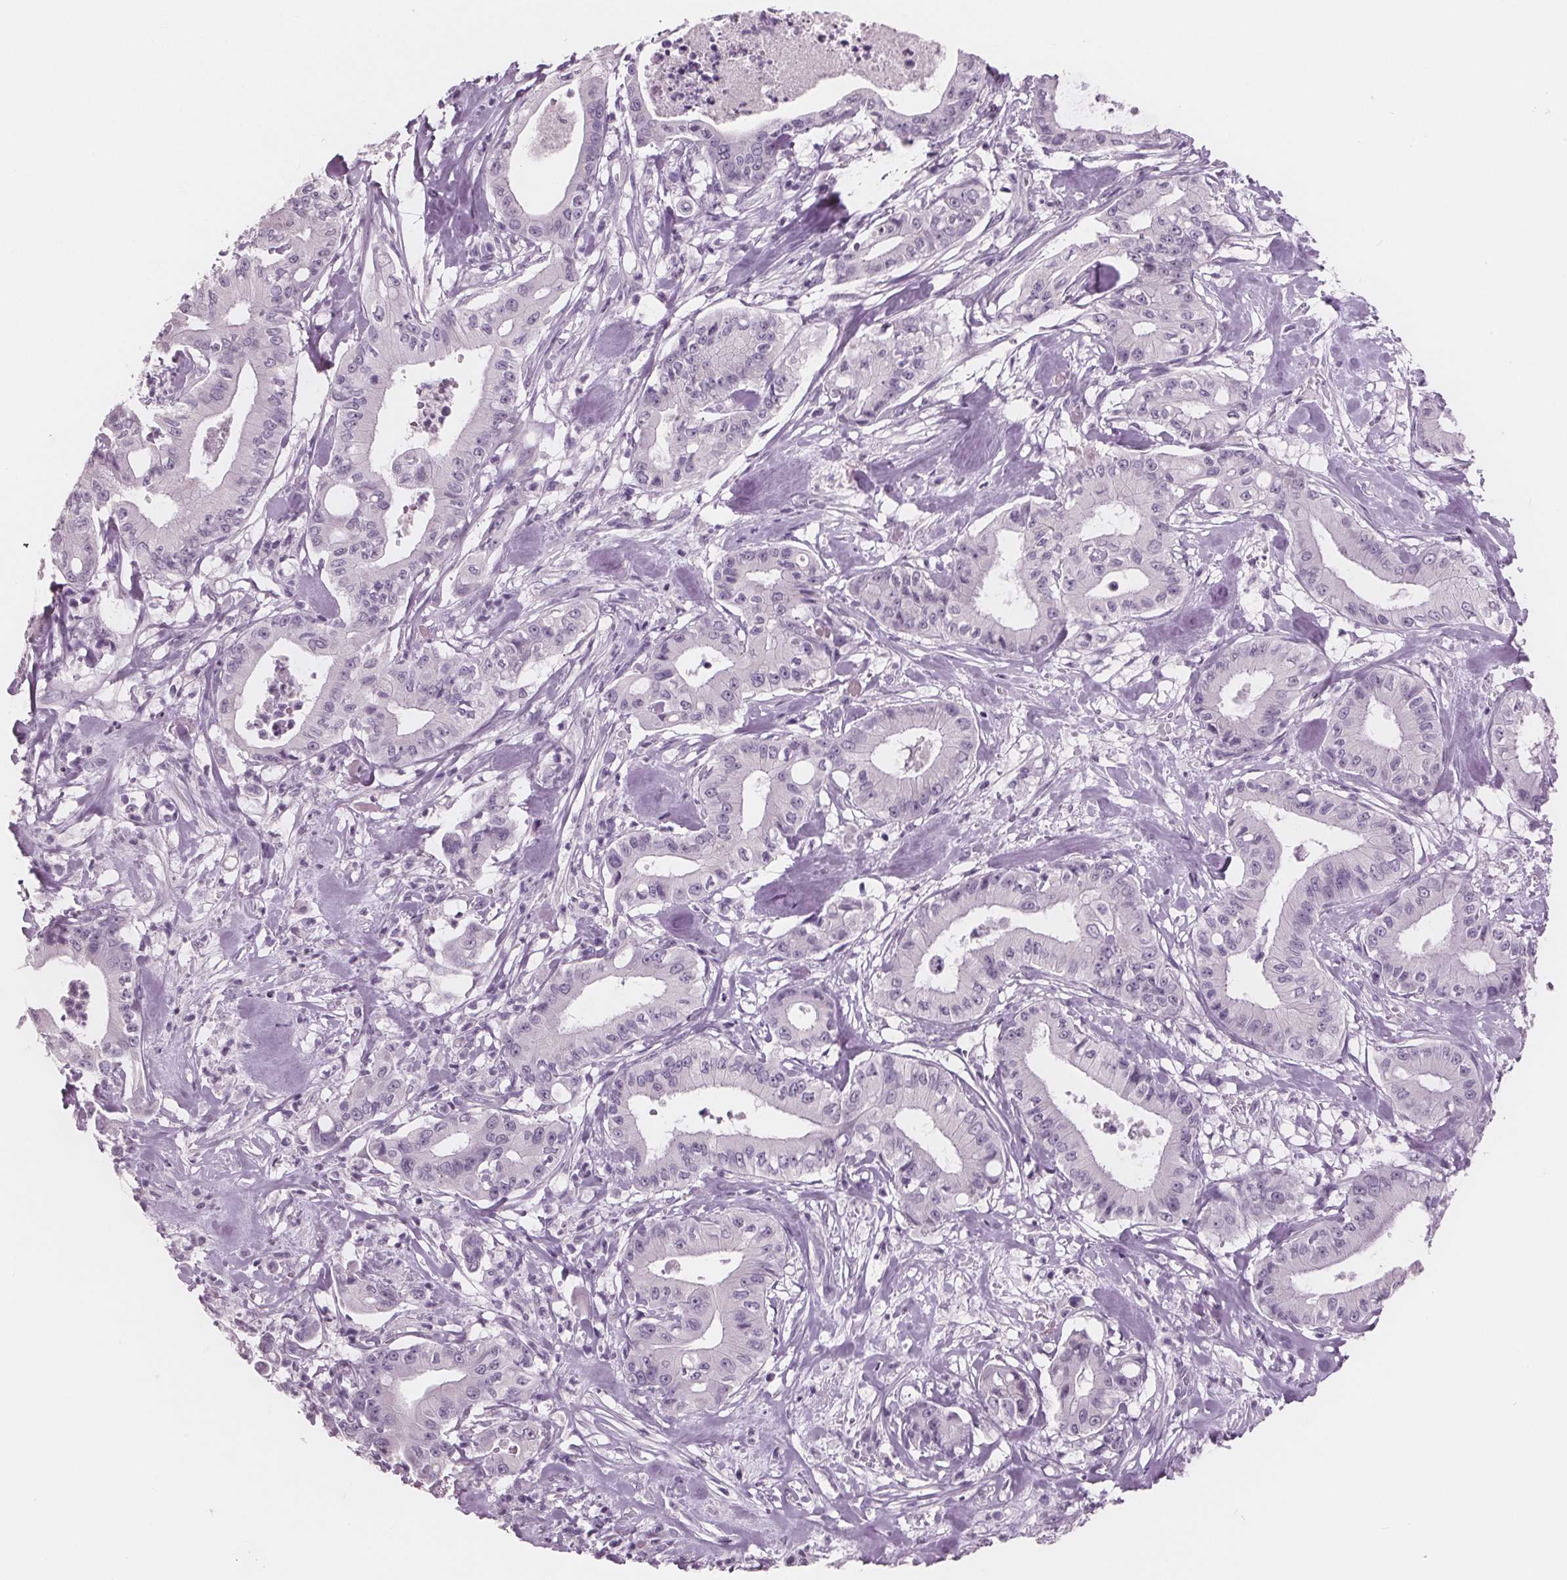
{"staining": {"intensity": "negative", "quantity": "none", "location": "none"}, "tissue": "pancreatic cancer", "cell_type": "Tumor cells", "image_type": "cancer", "snomed": [{"axis": "morphology", "description": "Adenocarcinoma, NOS"}, {"axis": "topography", "description": "Pancreas"}], "caption": "Pancreatic cancer (adenocarcinoma) was stained to show a protein in brown. There is no significant positivity in tumor cells.", "gene": "AMBP", "patient": {"sex": "male", "age": 71}}